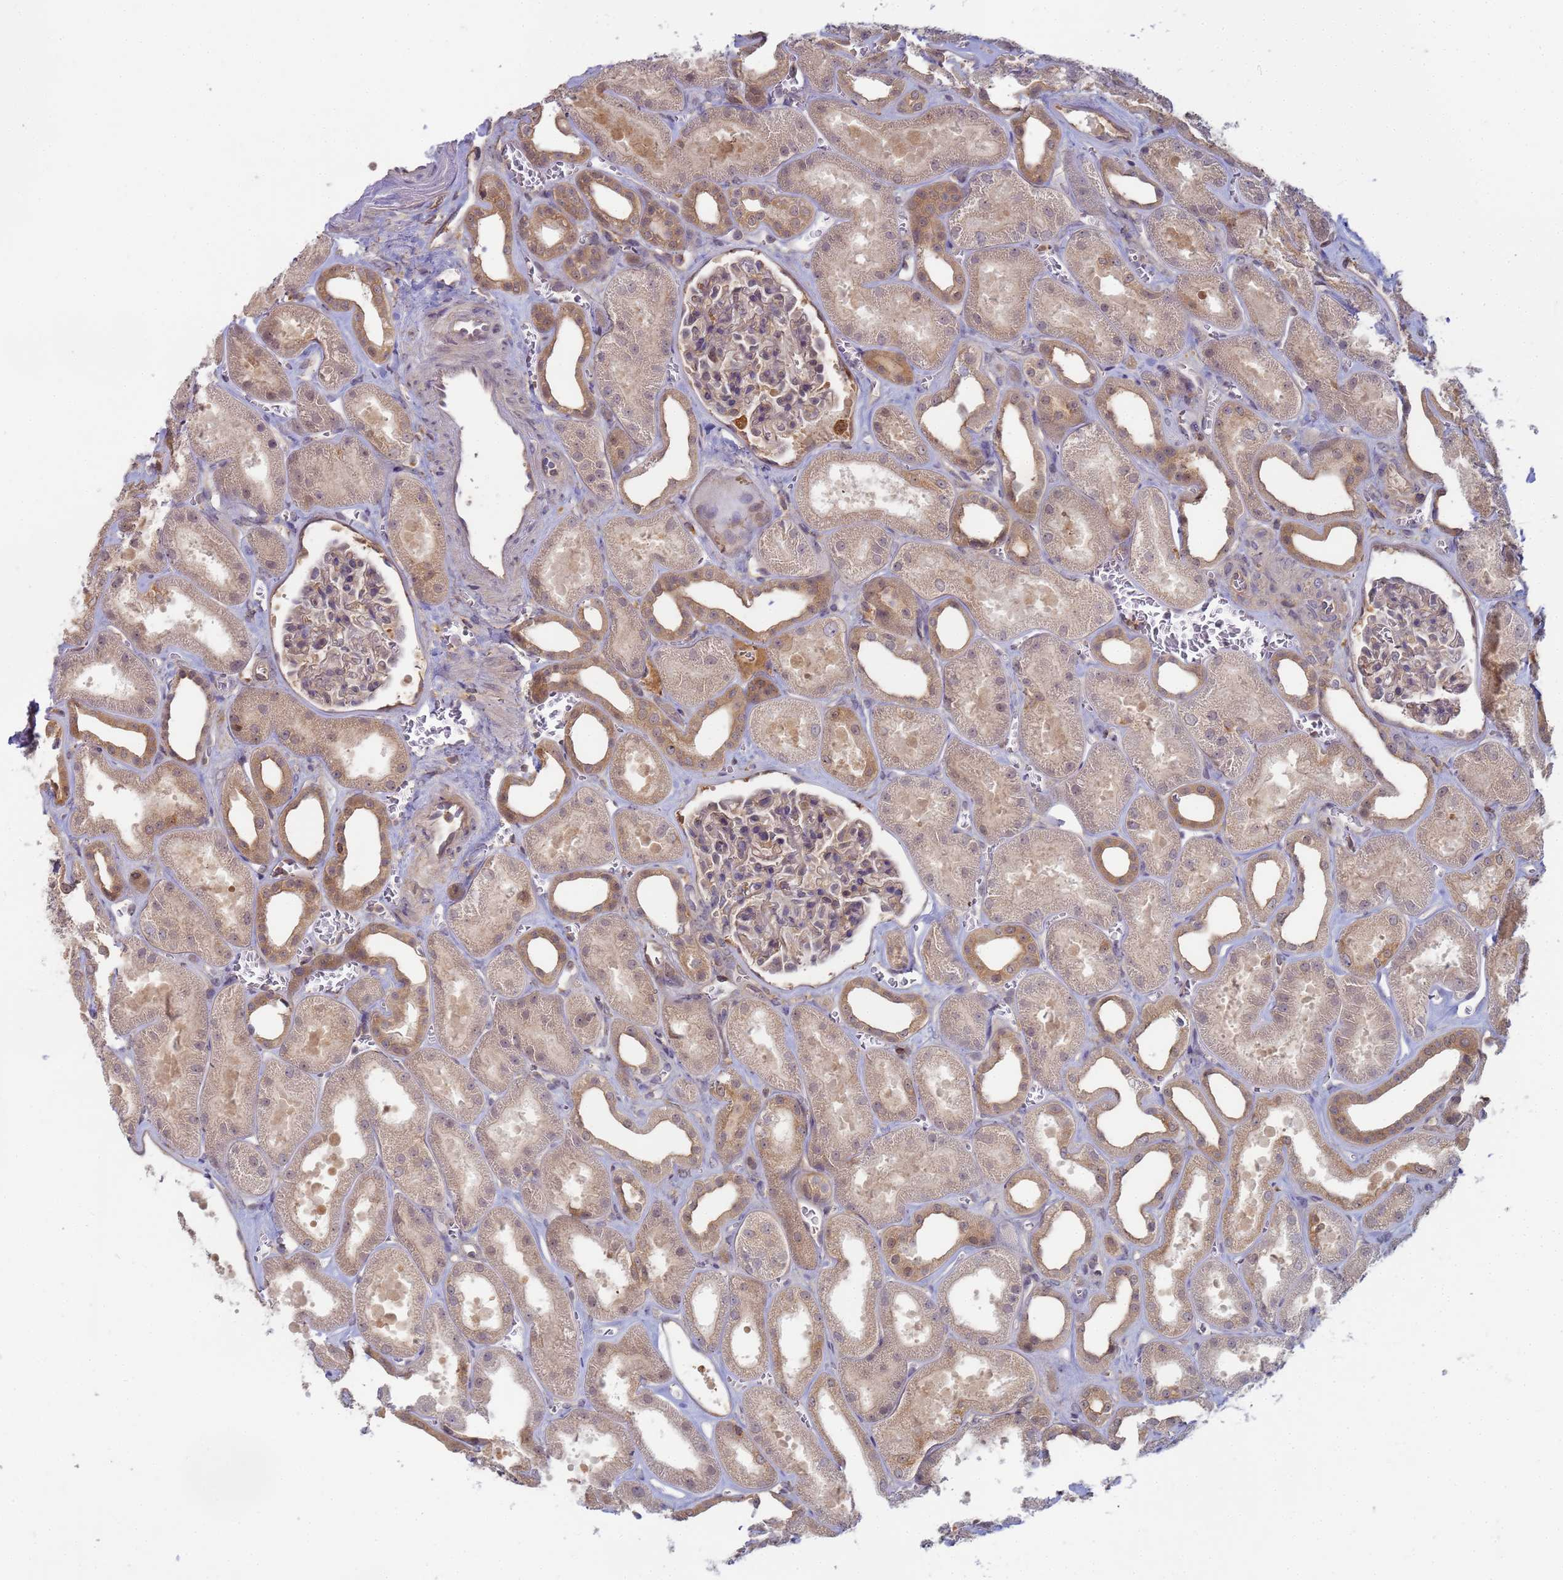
{"staining": {"intensity": "weak", "quantity": "25%-75%", "location": "cytoplasmic/membranous"}, "tissue": "kidney", "cell_type": "Cells in glomeruli", "image_type": "normal", "snomed": [{"axis": "morphology", "description": "Normal tissue, NOS"}, {"axis": "morphology", "description": "Adenocarcinoma, NOS"}, {"axis": "topography", "description": "Kidney"}], "caption": "This image demonstrates immunohistochemistry staining of unremarkable human kidney, with low weak cytoplasmic/membranous positivity in about 25%-75% of cells in glomeruli.", "gene": "SHARPIN", "patient": {"sex": "female", "age": 68}}